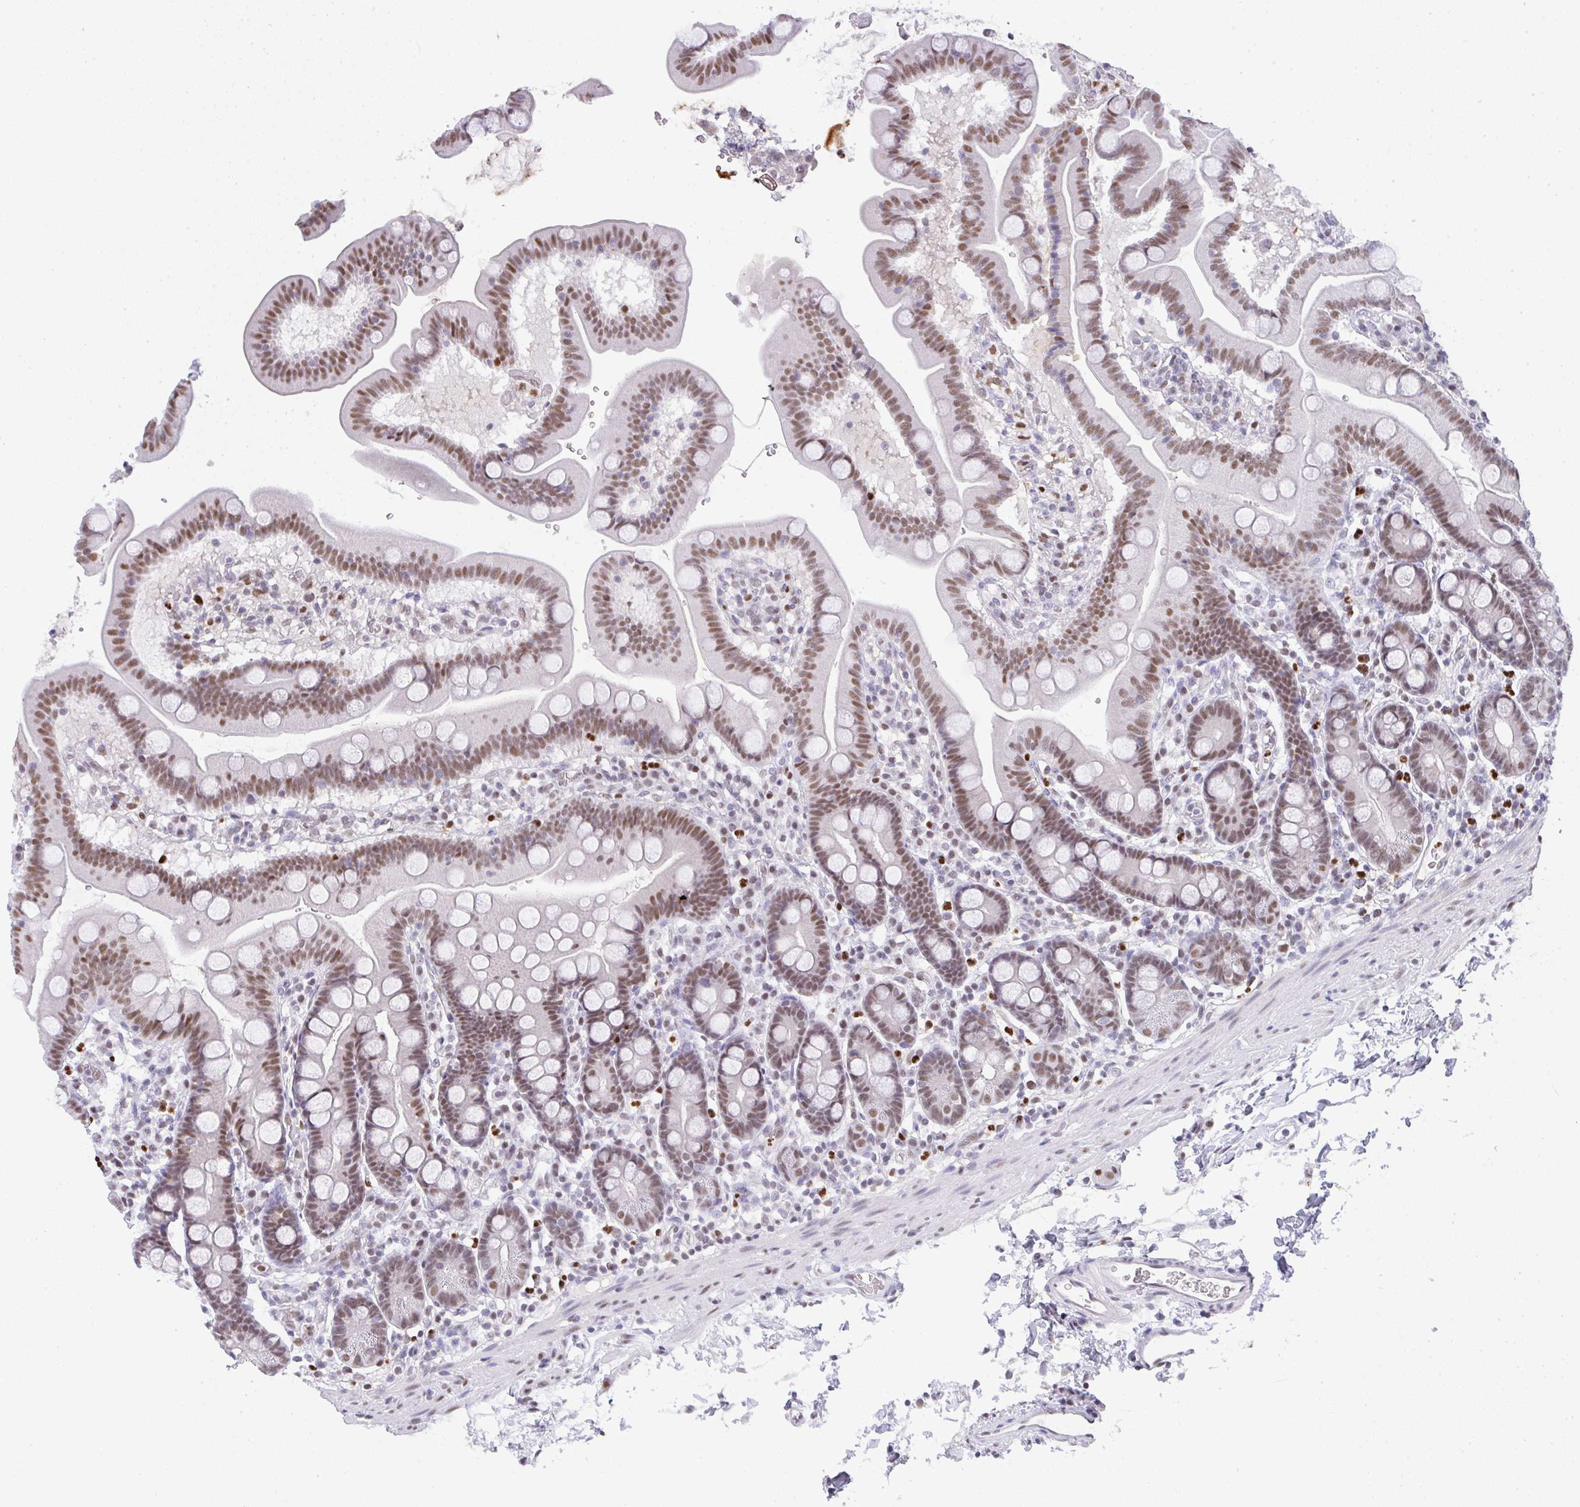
{"staining": {"intensity": "moderate", "quantity": ">75%", "location": "nuclear"}, "tissue": "duodenum", "cell_type": "Glandular cells", "image_type": "normal", "snomed": [{"axis": "morphology", "description": "Normal tissue, NOS"}, {"axis": "topography", "description": "Duodenum"}], "caption": "Duodenum stained for a protein (brown) displays moderate nuclear positive staining in approximately >75% of glandular cells.", "gene": "BBX", "patient": {"sex": "male", "age": 59}}